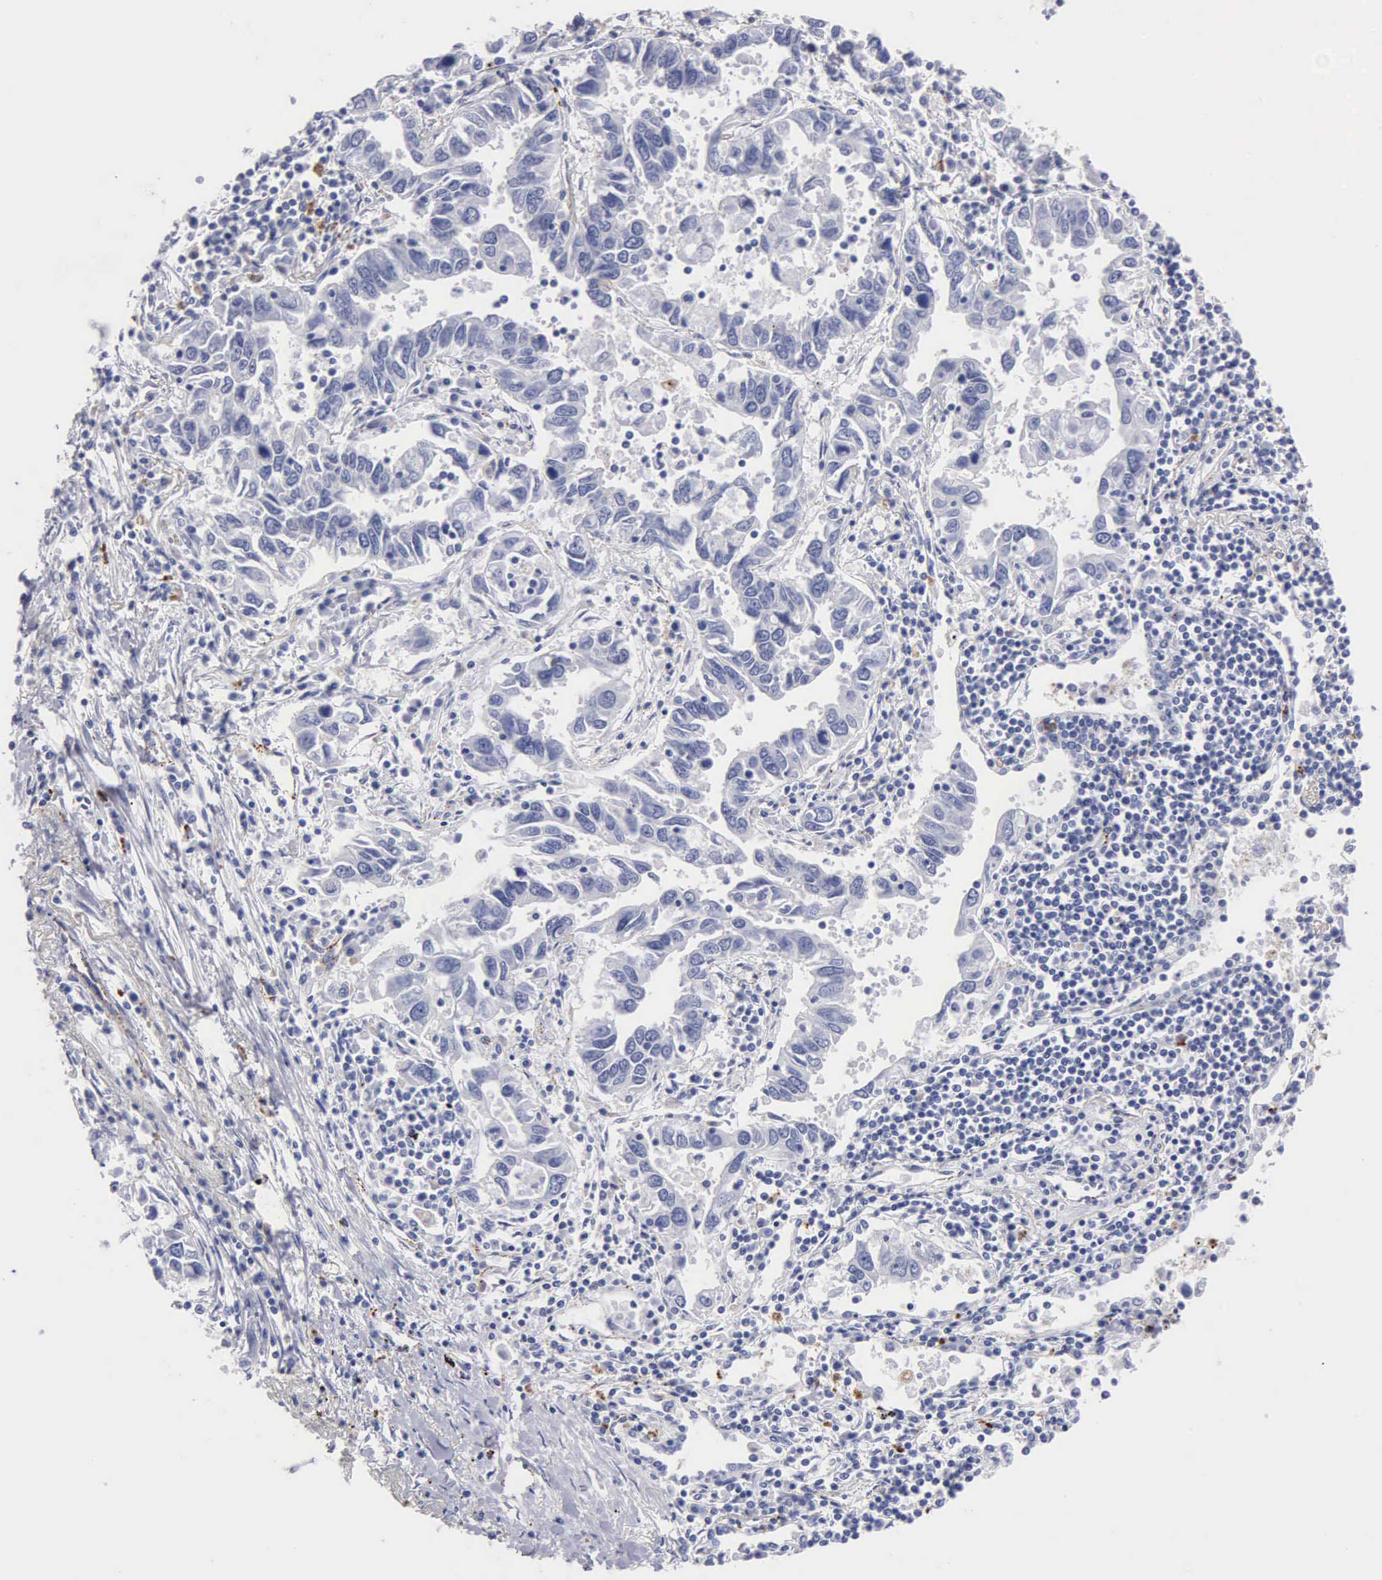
{"staining": {"intensity": "negative", "quantity": "none", "location": "none"}, "tissue": "lung cancer", "cell_type": "Tumor cells", "image_type": "cancer", "snomed": [{"axis": "morphology", "description": "Adenocarcinoma, NOS"}, {"axis": "topography", "description": "Lung"}], "caption": "Immunohistochemistry of human lung adenocarcinoma shows no expression in tumor cells.", "gene": "CTSL", "patient": {"sex": "male", "age": 48}}